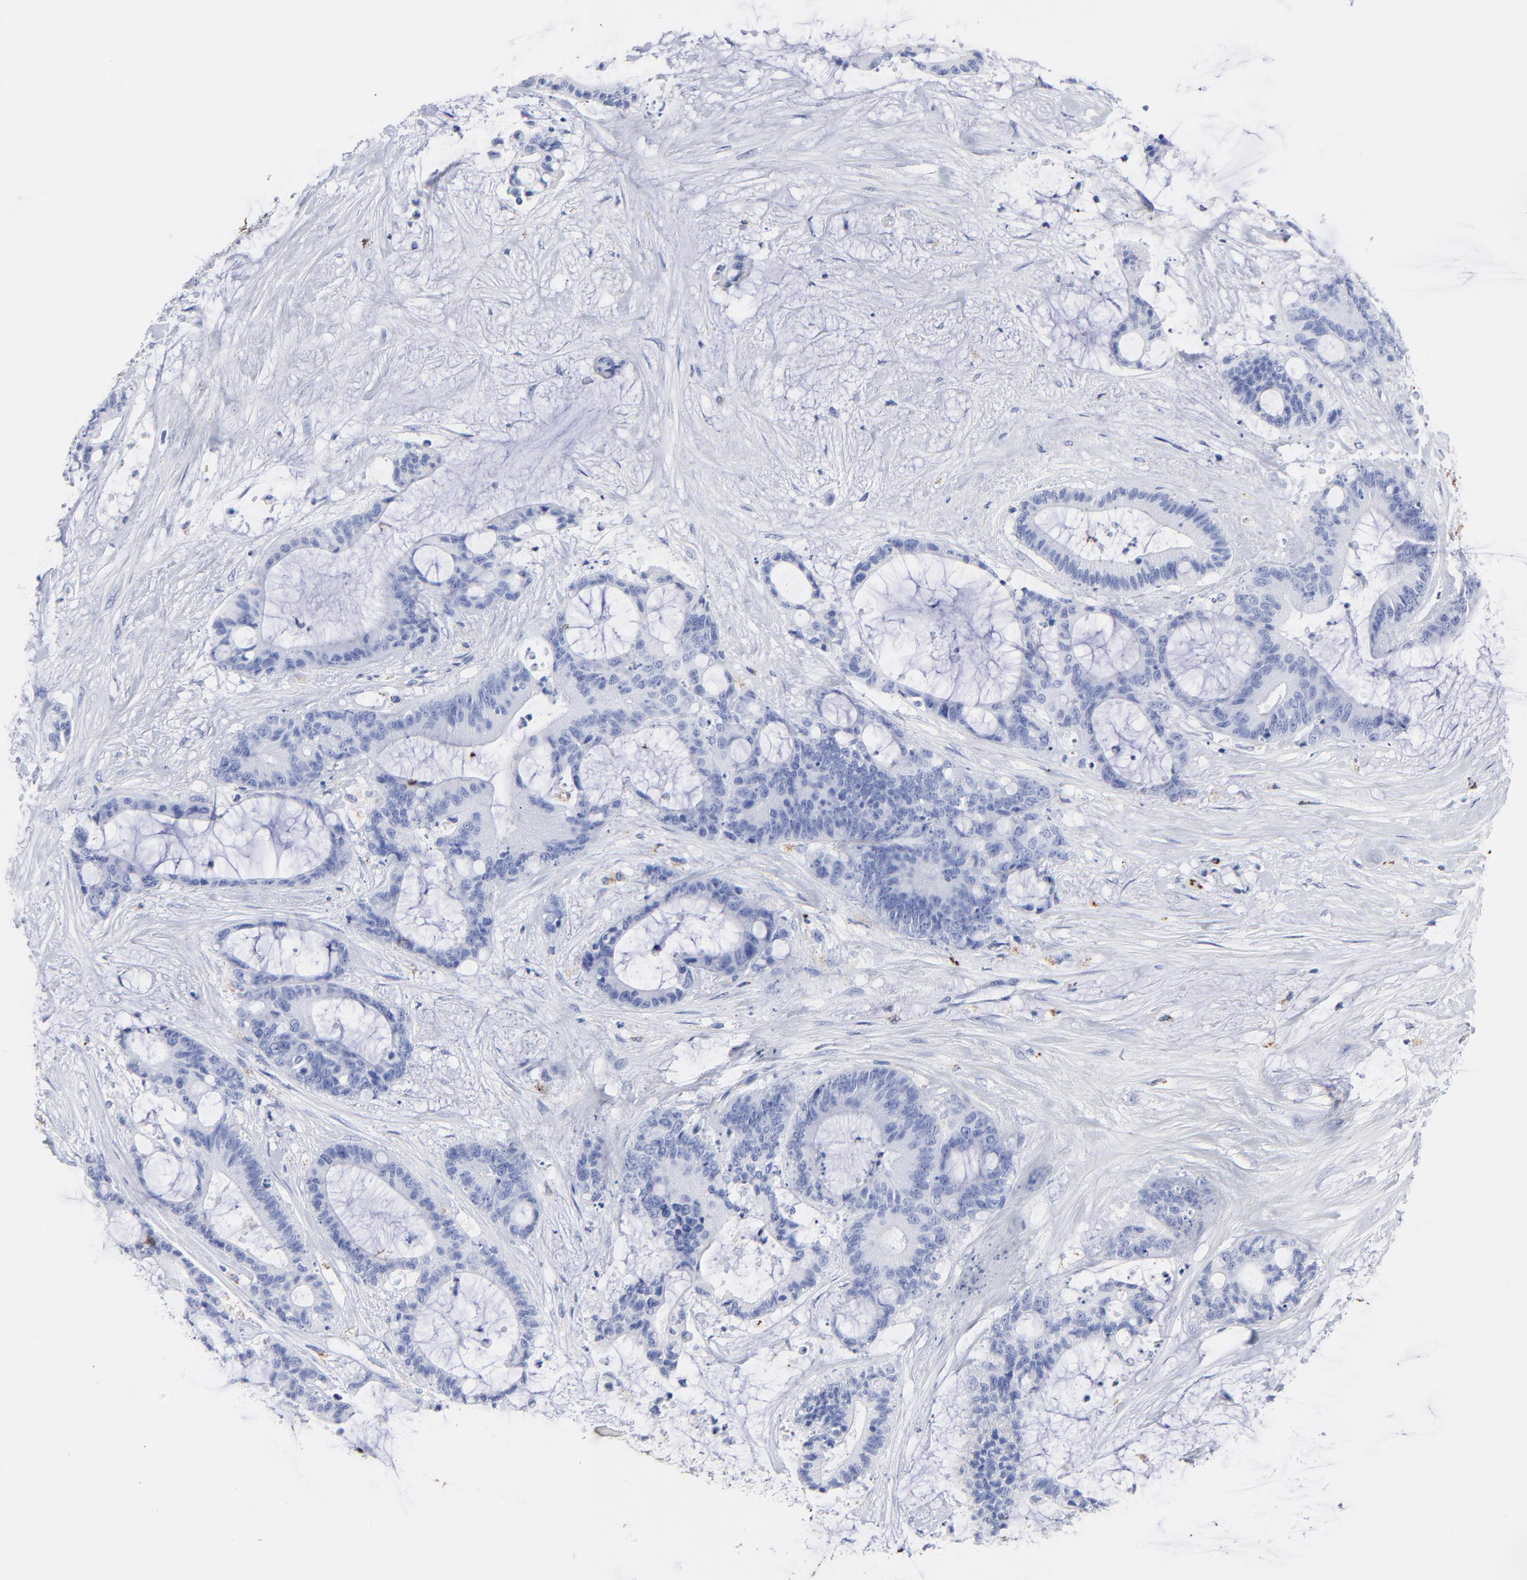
{"staining": {"intensity": "negative", "quantity": "none", "location": "none"}, "tissue": "liver cancer", "cell_type": "Tumor cells", "image_type": "cancer", "snomed": [{"axis": "morphology", "description": "Cholangiocarcinoma"}, {"axis": "topography", "description": "Liver"}], "caption": "IHC of cholangiocarcinoma (liver) reveals no positivity in tumor cells.", "gene": "CPVL", "patient": {"sex": "female", "age": 73}}